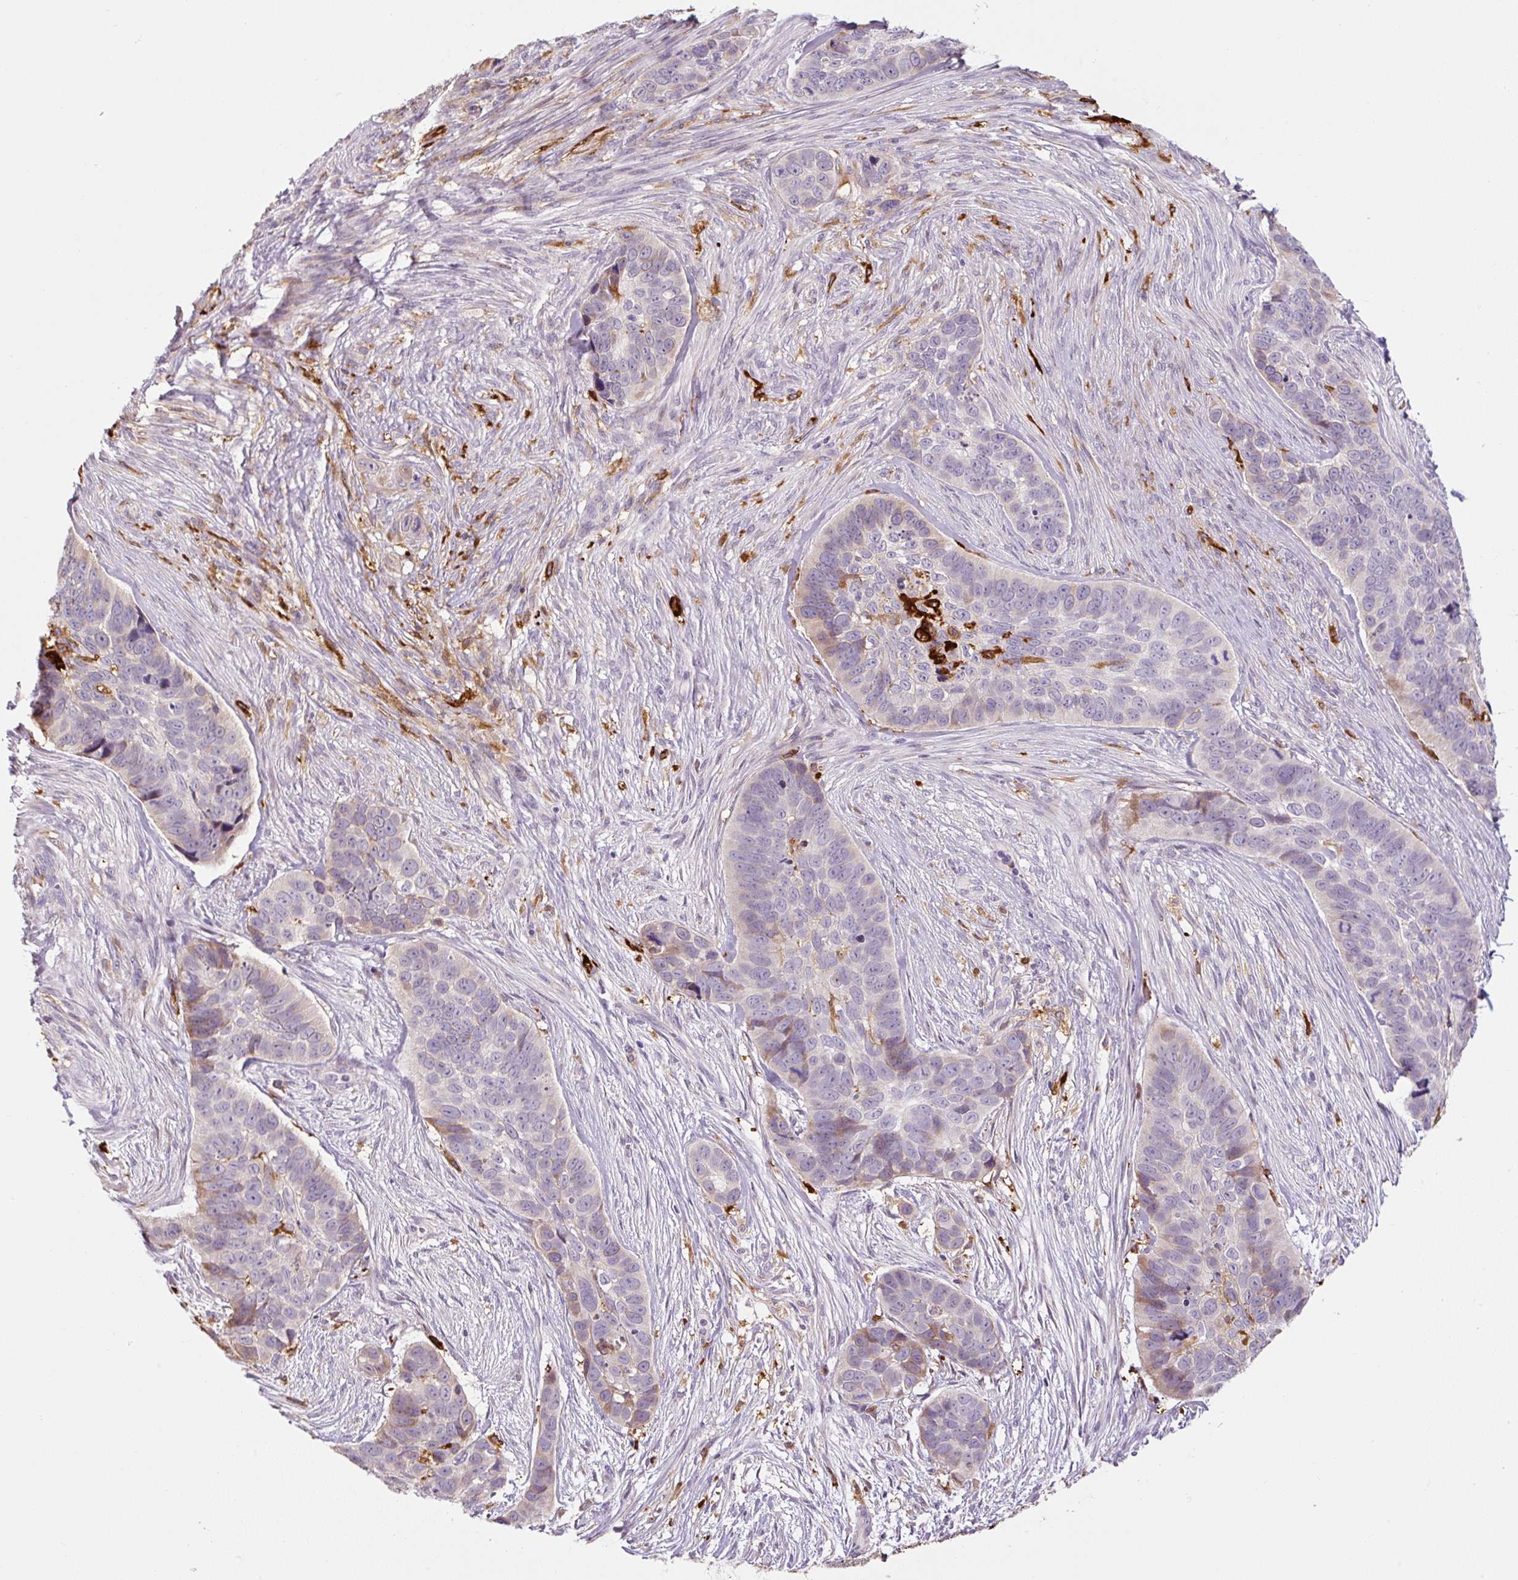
{"staining": {"intensity": "moderate", "quantity": "<25%", "location": "cytoplasmic/membranous"}, "tissue": "skin cancer", "cell_type": "Tumor cells", "image_type": "cancer", "snomed": [{"axis": "morphology", "description": "Basal cell carcinoma"}, {"axis": "topography", "description": "Skin"}], "caption": "Immunohistochemistry of human skin cancer reveals low levels of moderate cytoplasmic/membranous positivity in approximately <25% of tumor cells. (IHC, brightfield microscopy, high magnification).", "gene": "FUT10", "patient": {"sex": "female", "age": 82}}